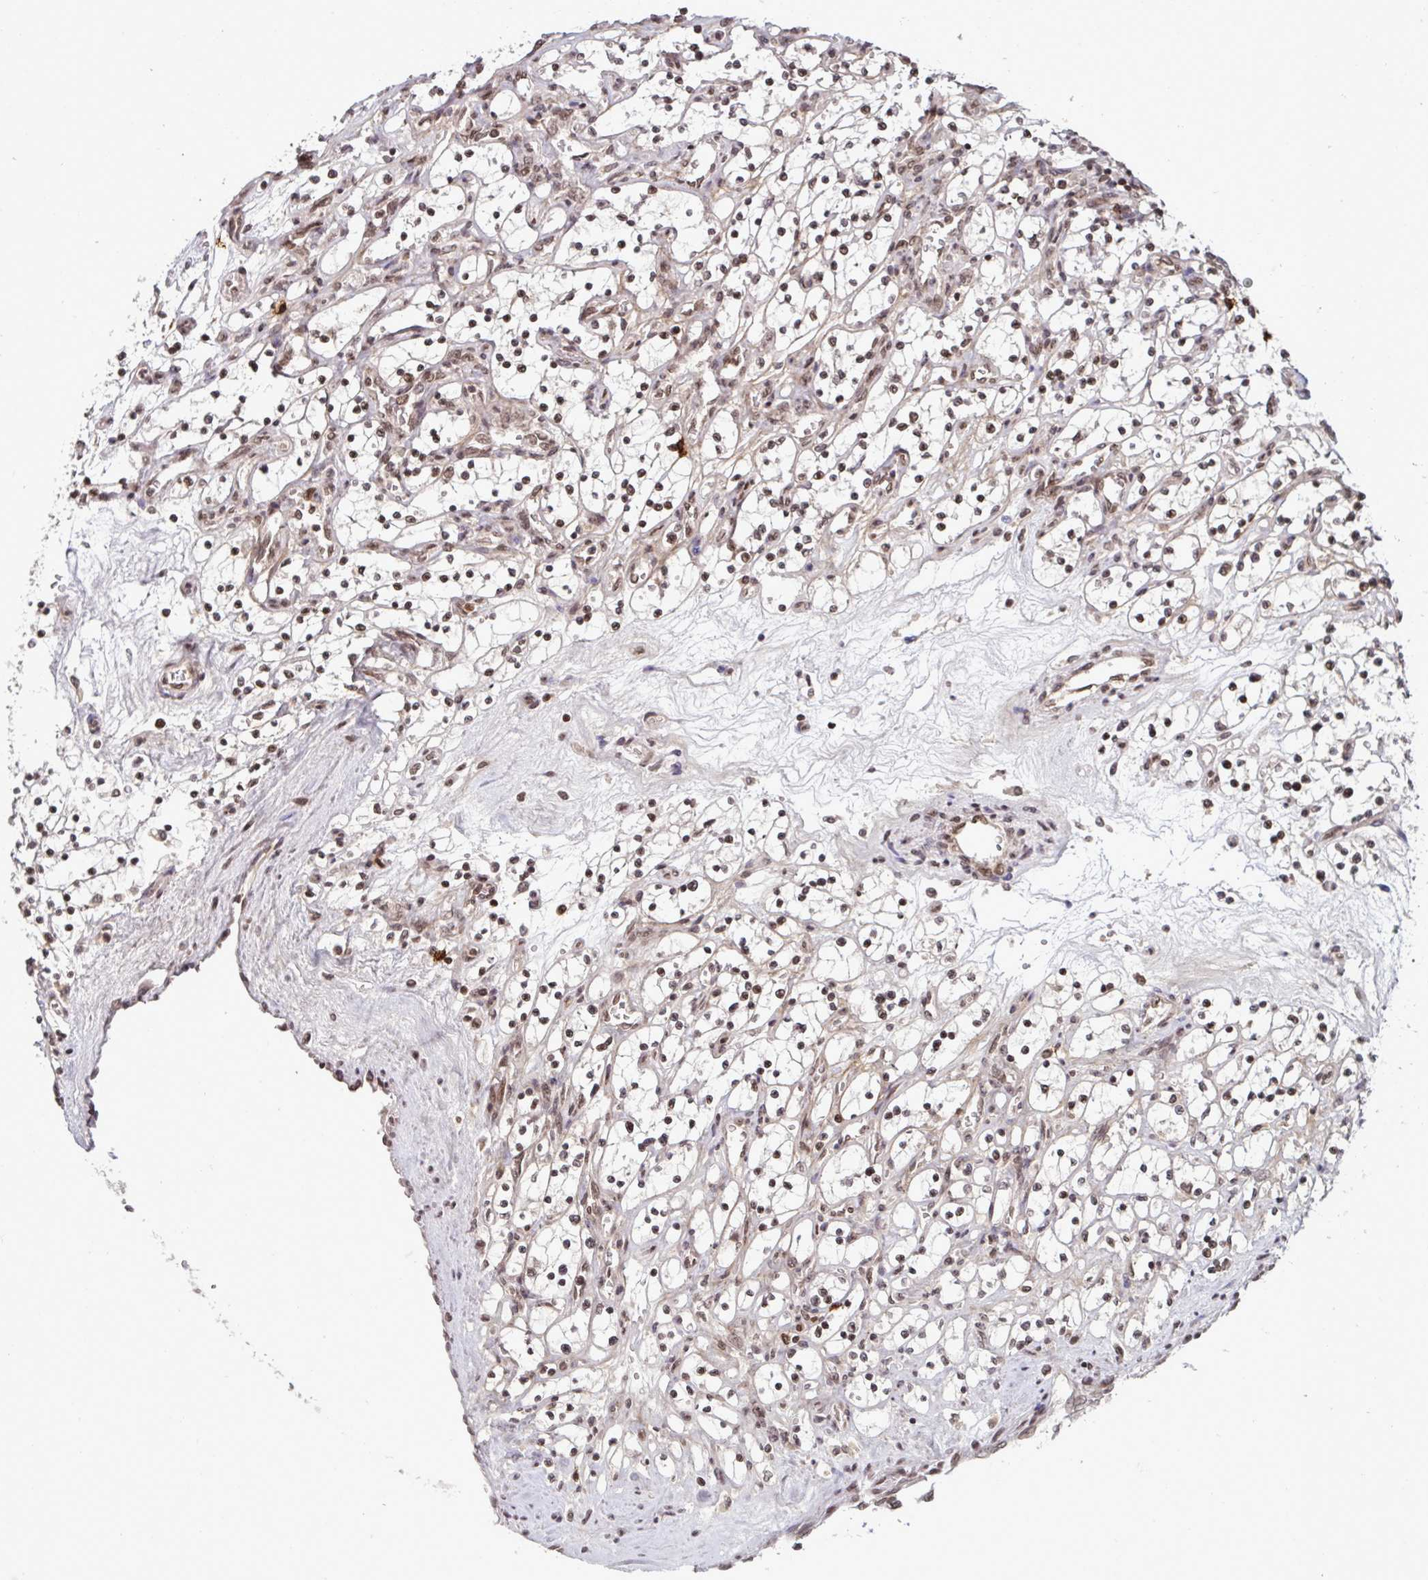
{"staining": {"intensity": "weak", "quantity": "25%-75%", "location": "nuclear"}, "tissue": "renal cancer", "cell_type": "Tumor cells", "image_type": "cancer", "snomed": [{"axis": "morphology", "description": "Adenocarcinoma, NOS"}, {"axis": "topography", "description": "Kidney"}], "caption": "Renal cancer stained with IHC exhibits weak nuclear staining in approximately 25%-75% of tumor cells.", "gene": "UXT", "patient": {"sex": "female", "age": 69}}